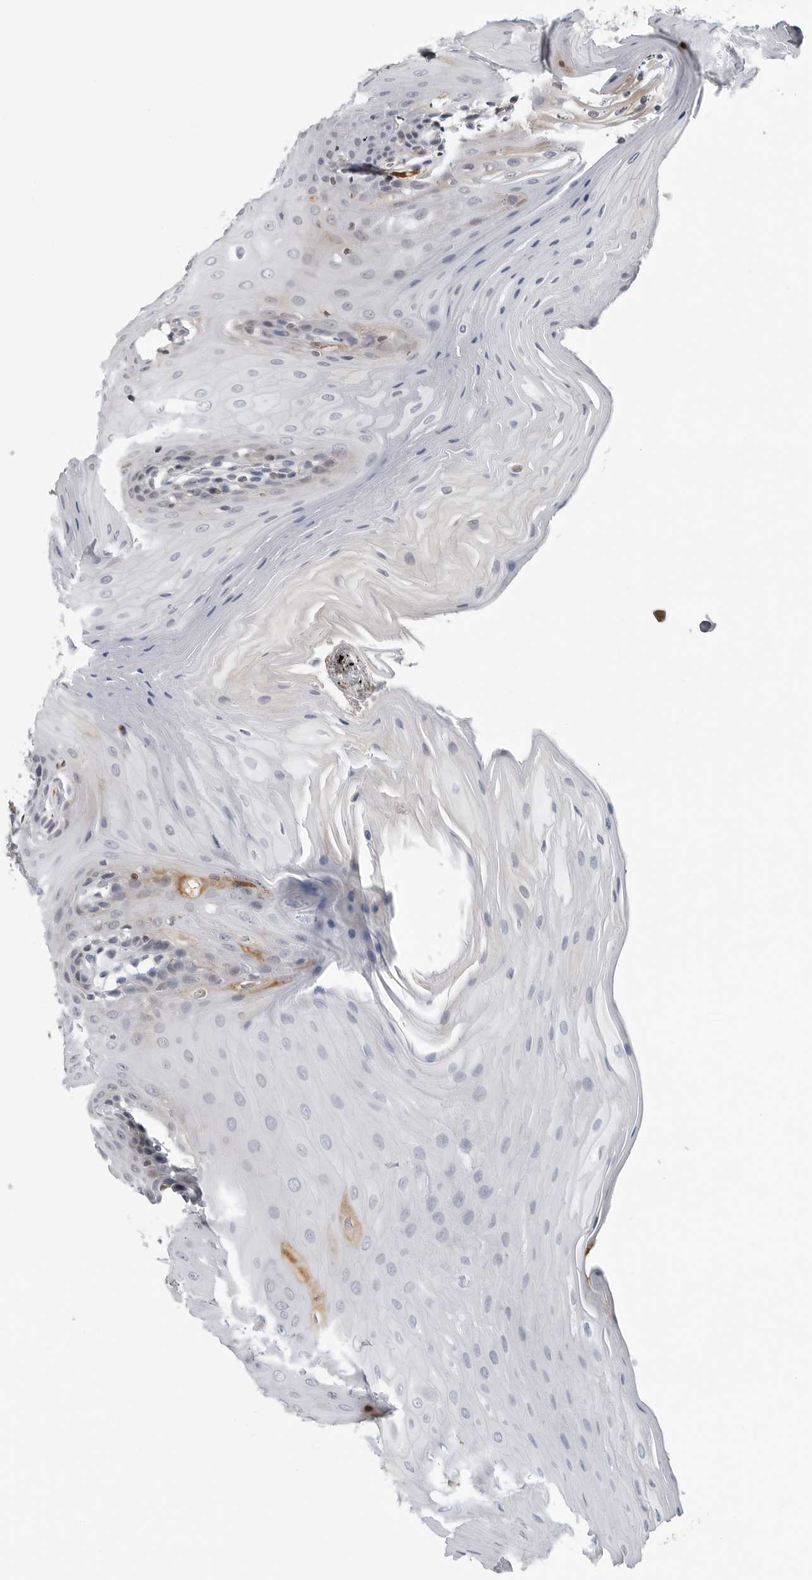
{"staining": {"intensity": "weak", "quantity": "<25%", "location": "cytoplasmic/membranous"}, "tissue": "oral mucosa", "cell_type": "Squamous epithelial cells", "image_type": "normal", "snomed": [{"axis": "morphology", "description": "Normal tissue, NOS"}, {"axis": "morphology", "description": "Squamous cell carcinoma, NOS"}, {"axis": "topography", "description": "Skeletal muscle"}, {"axis": "topography", "description": "Oral tissue"}, {"axis": "topography", "description": "Salivary gland"}, {"axis": "topography", "description": "Head-Neck"}], "caption": "This is an immunohistochemistry (IHC) histopathology image of benign oral mucosa. There is no expression in squamous epithelial cells.", "gene": "CXCR5", "patient": {"sex": "male", "age": 54}}